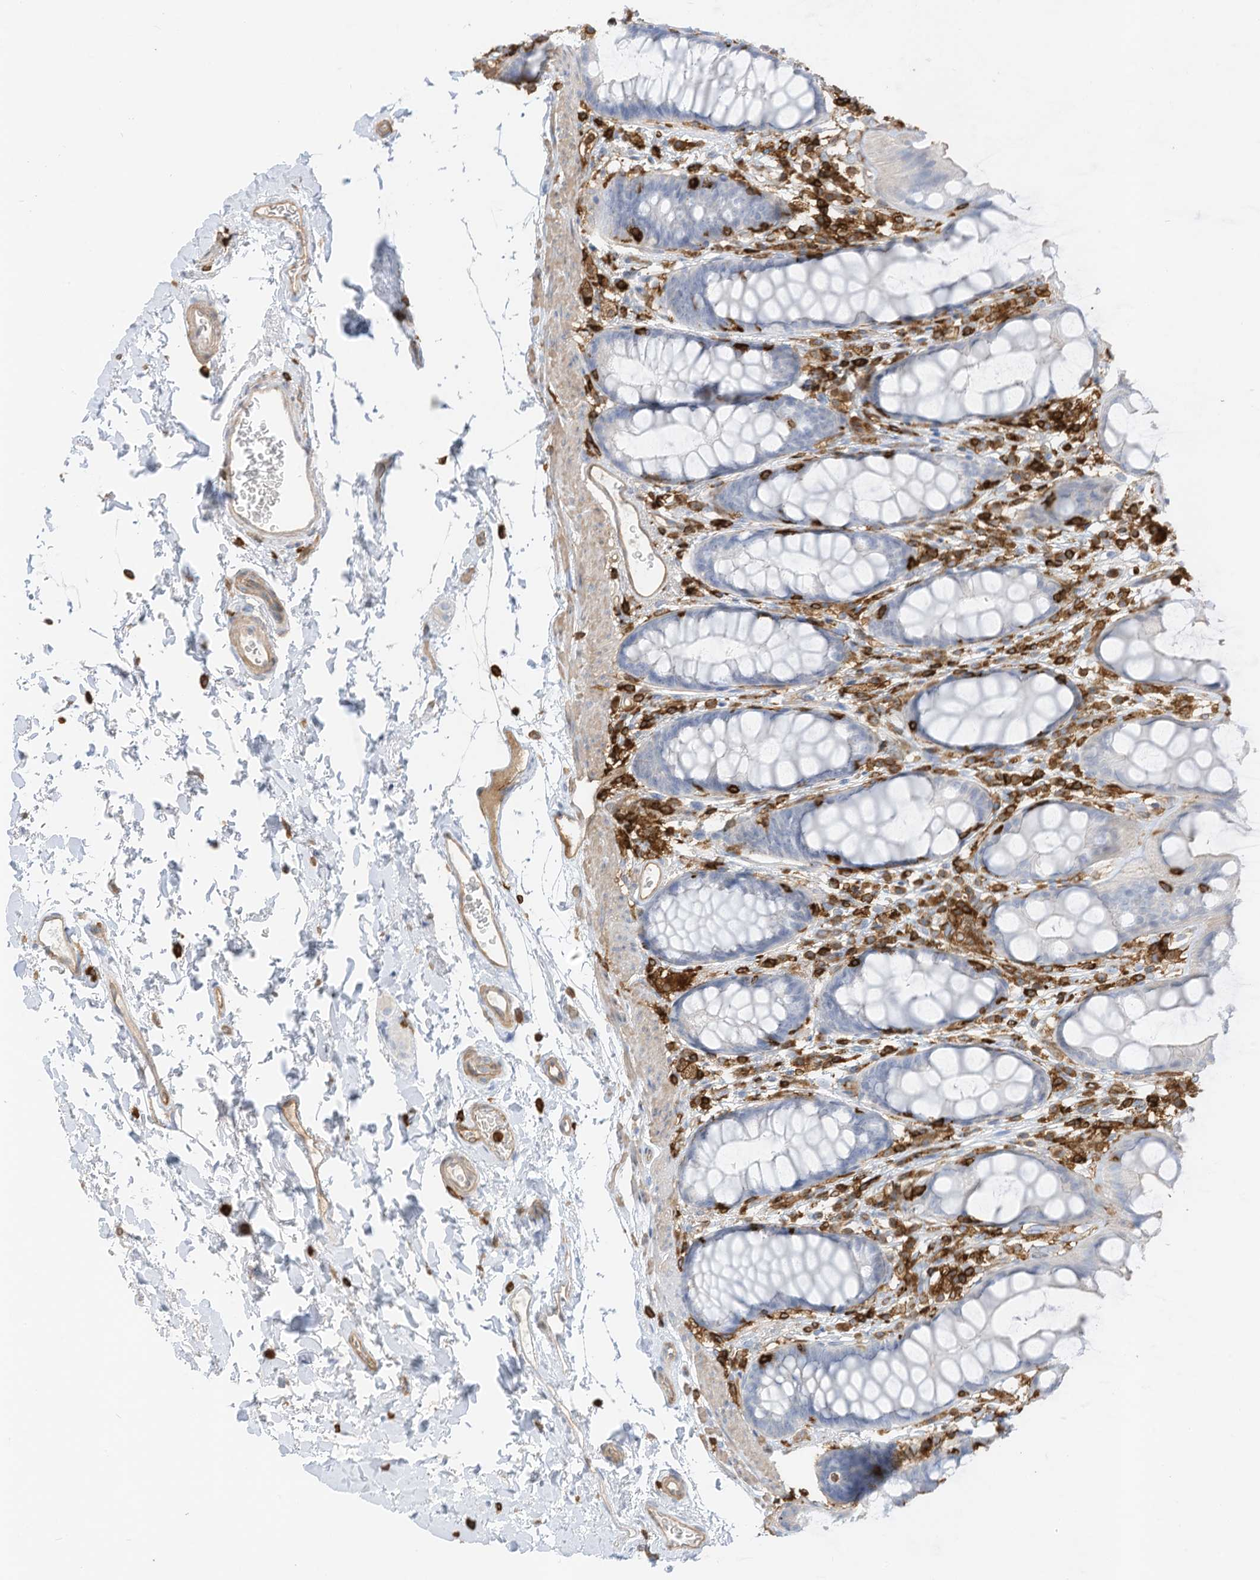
{"staining": {"intensity": "negative", "quantity": "none", "location": "none"}, "tissue": "rectum", "cell_type": "Glandular cells", "image_type": "normal", "snomed": [{"axis": "morphology", "description": "Normal tissue, NOS"}, {"axis": "topography", "description": "Rectum"}], "caption": "Immunohistochemistry photomicrograph of benign rectum: rectum stained with DAB (3,3'-diaminobenzidine) exhibits no significant protein positivity in glandular cells. The staining is performed using DAB brown chromogen with nuclei counter-stained in using hematoxylin.", "gene": "ARHGAP25", "patient": {"sex": "female", "age": 65}}